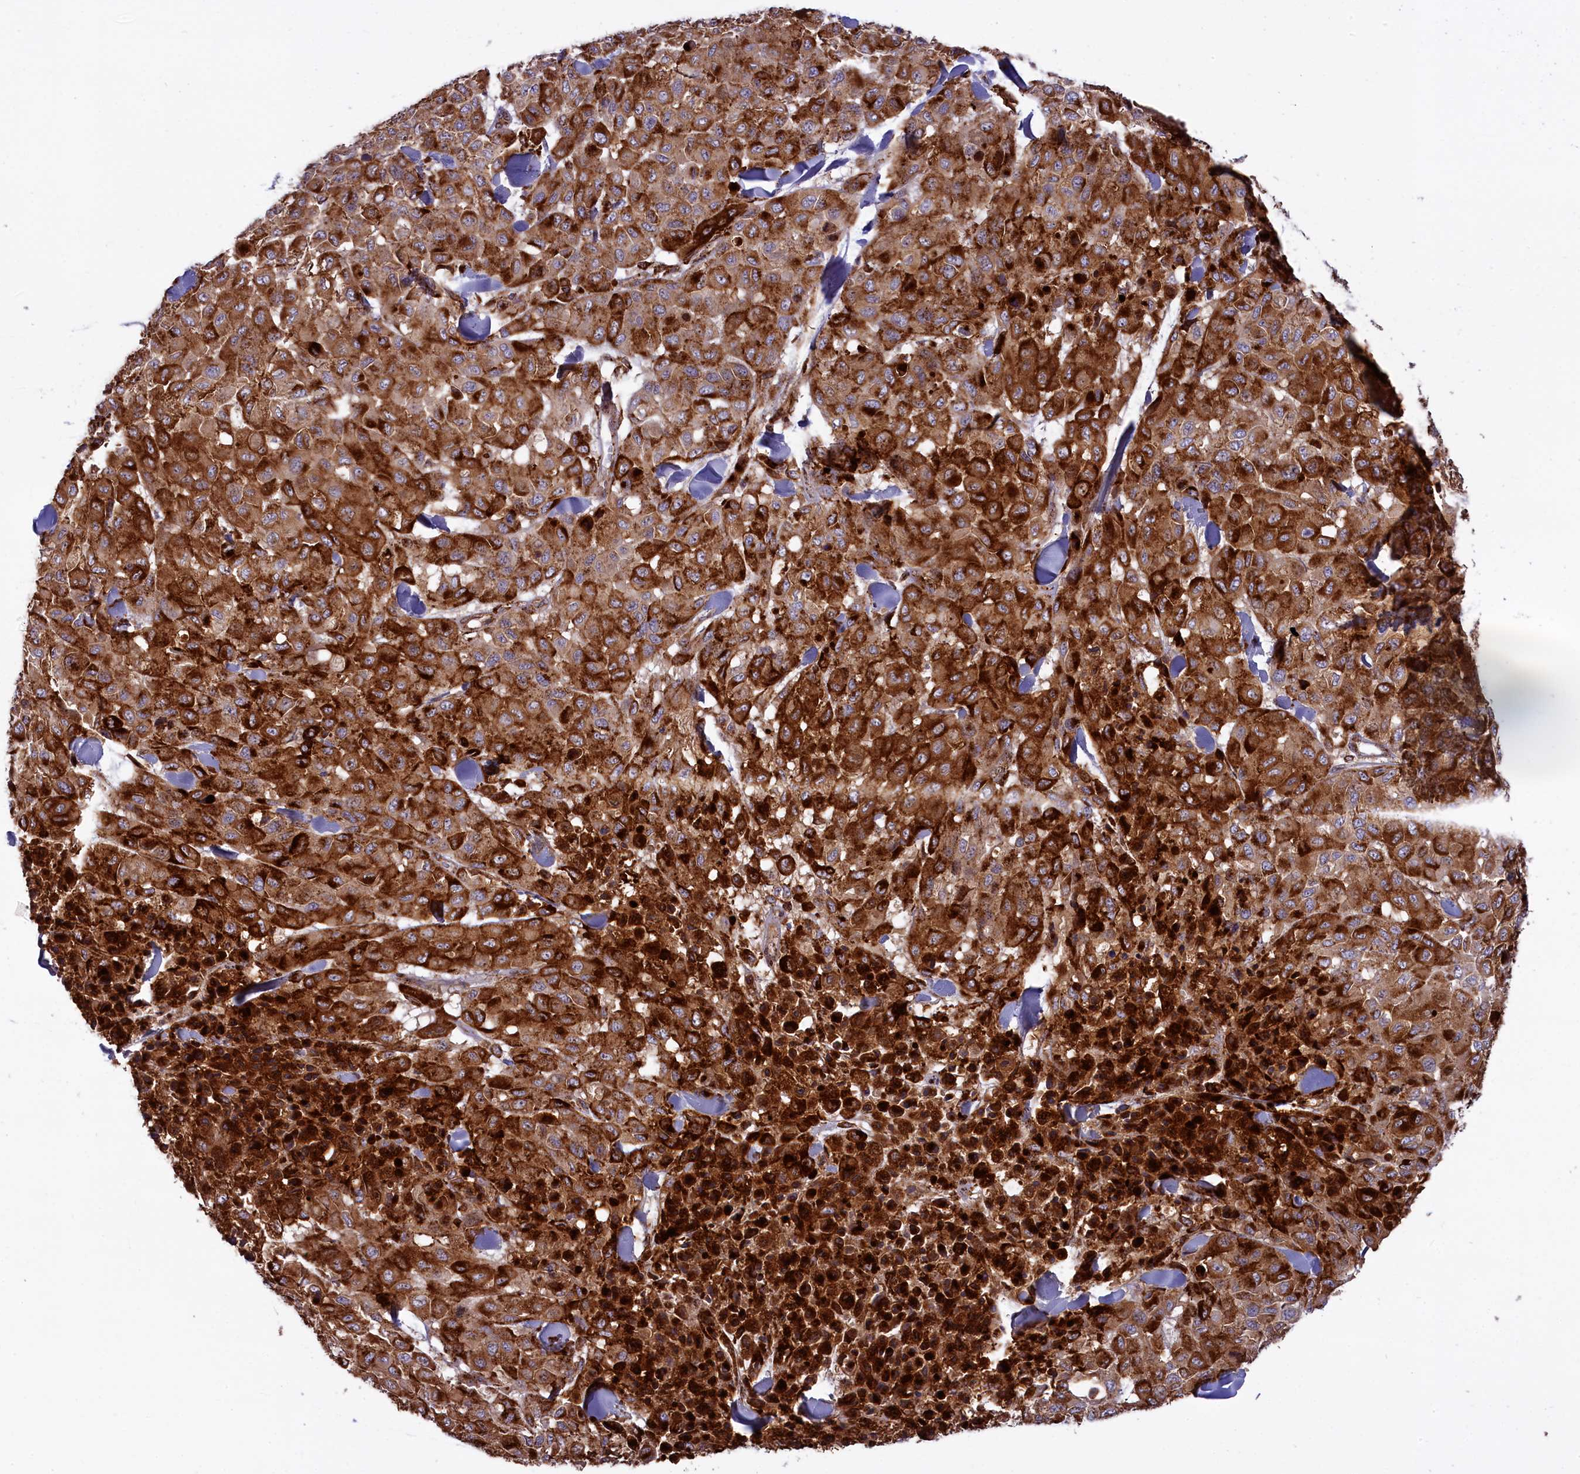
{"staining": {"intensity": "moderate", "quantity": ">75%", "location": "cytoplasmic/membranous"}, "tissue": "melanoma", "cell_type": "Tumor cells", "image_type": "cancer", "snomed": [{"axis": "morphology", "description": "Malignant melanoma, Metastatic site"}, {"axis": "topography", "description": "Skin"}], "caption": "High-power microscopy captured an immunohistochemistry (IHC) photomicrograph of malignant melanoma (metastatic site), revealing moderate cytoplasmic/membranous positivity in about >75% of tumor cells.", "gene": "MAN2B1", "patient": {"sex": "female", "age": 81}}